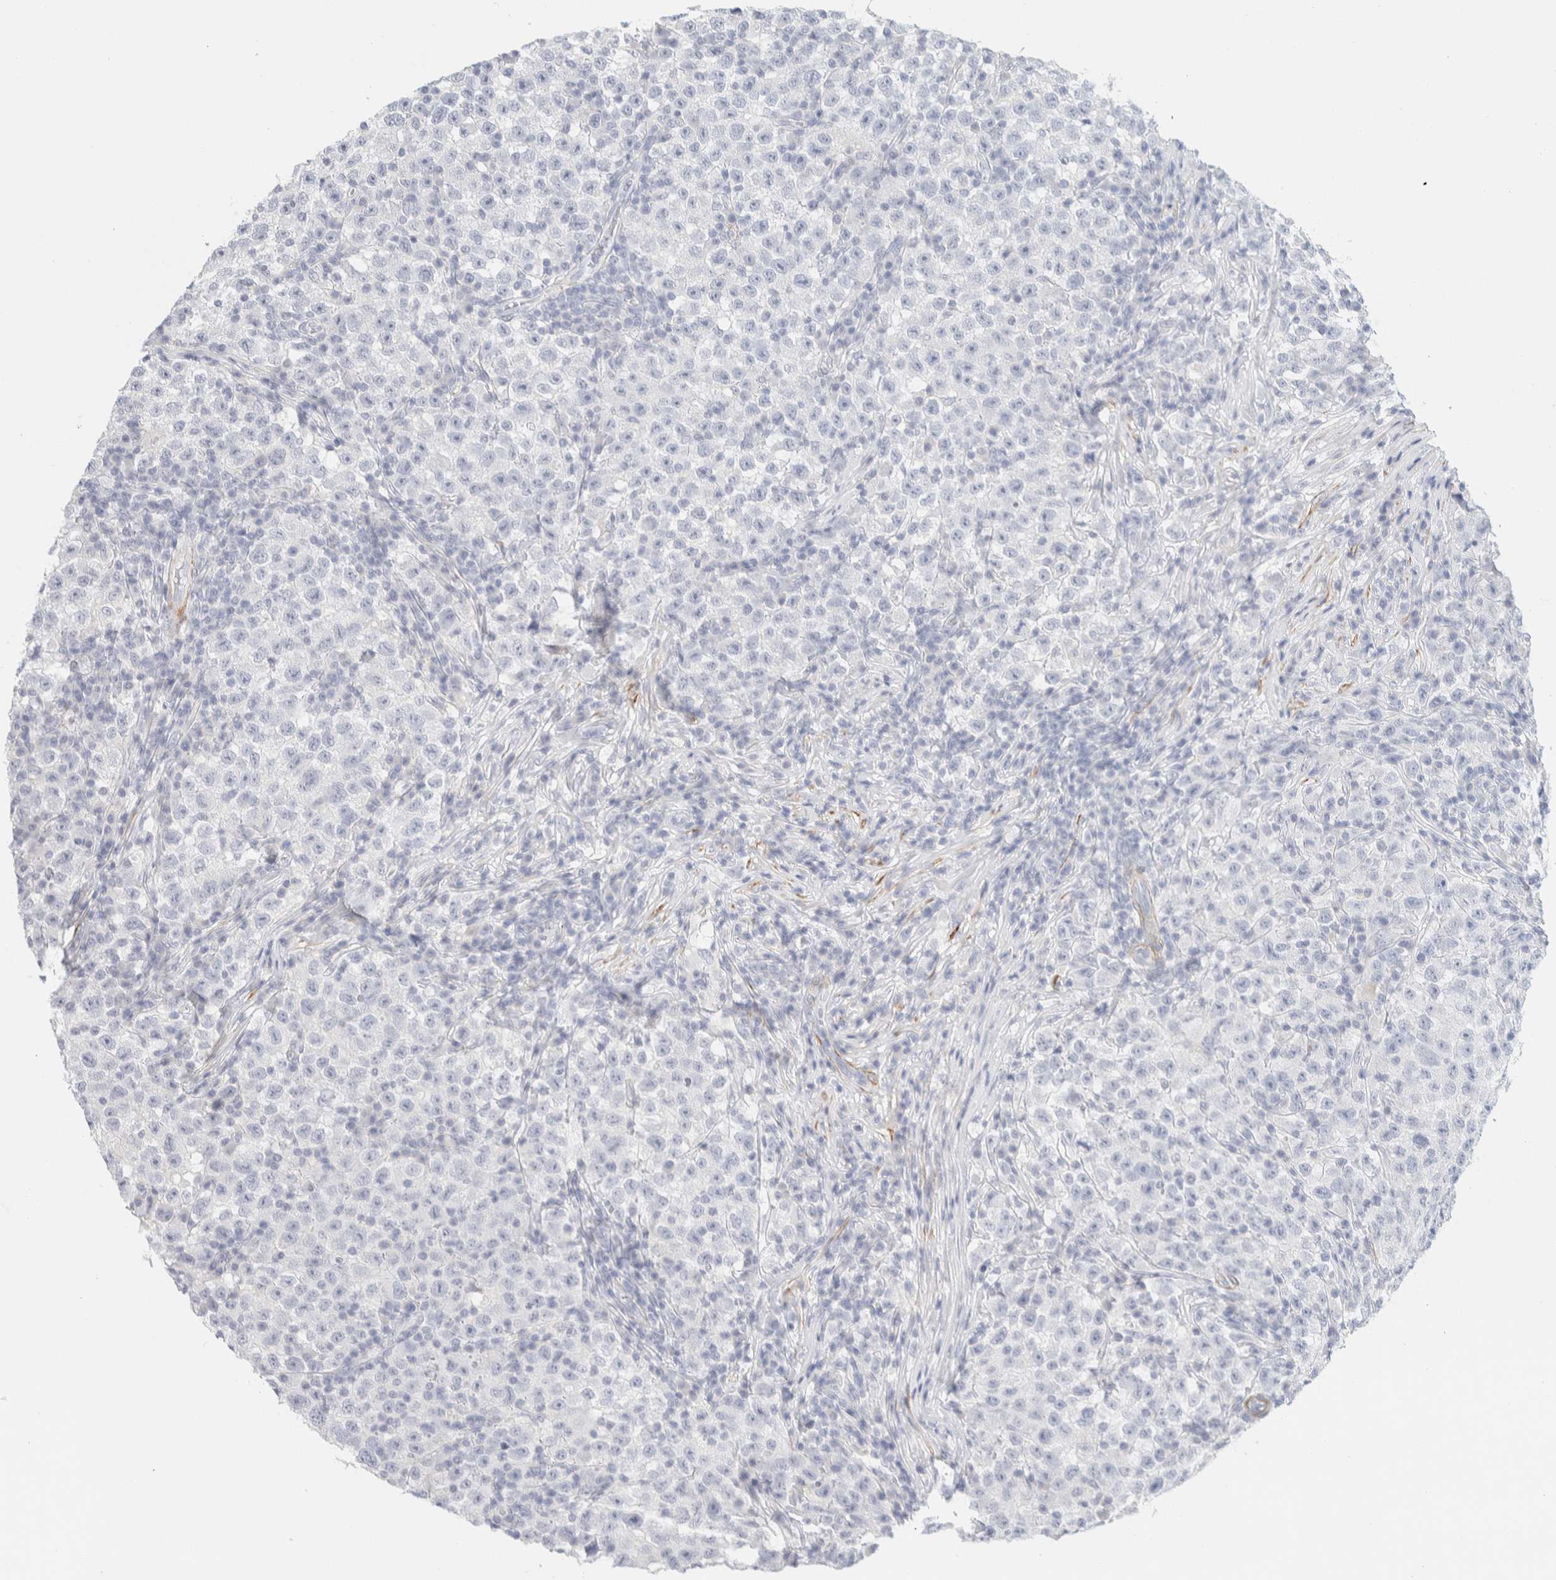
{"staining": {"intensity": "negative", "quantity": "none", "location": "none"}, "tissue": "testis cancer", "cell_type": "Tumor cells", "image_type": "cancer", "snomed": [{"axis": "morphology", "description": "Seminoma, NOS"}, {"axis": "topography", "description": "Testis"}], "caption": "Immunohistochemistry photomicrograph of human testis cancer (seminoma) stained for a protein (brown), which reveals no positivity in tumor cells. (Immunohistochemistry (ihc), brightfield microscopy, high magnification).", "gene": "AFMID", "patient": {"sex": "male", "age": 22}}